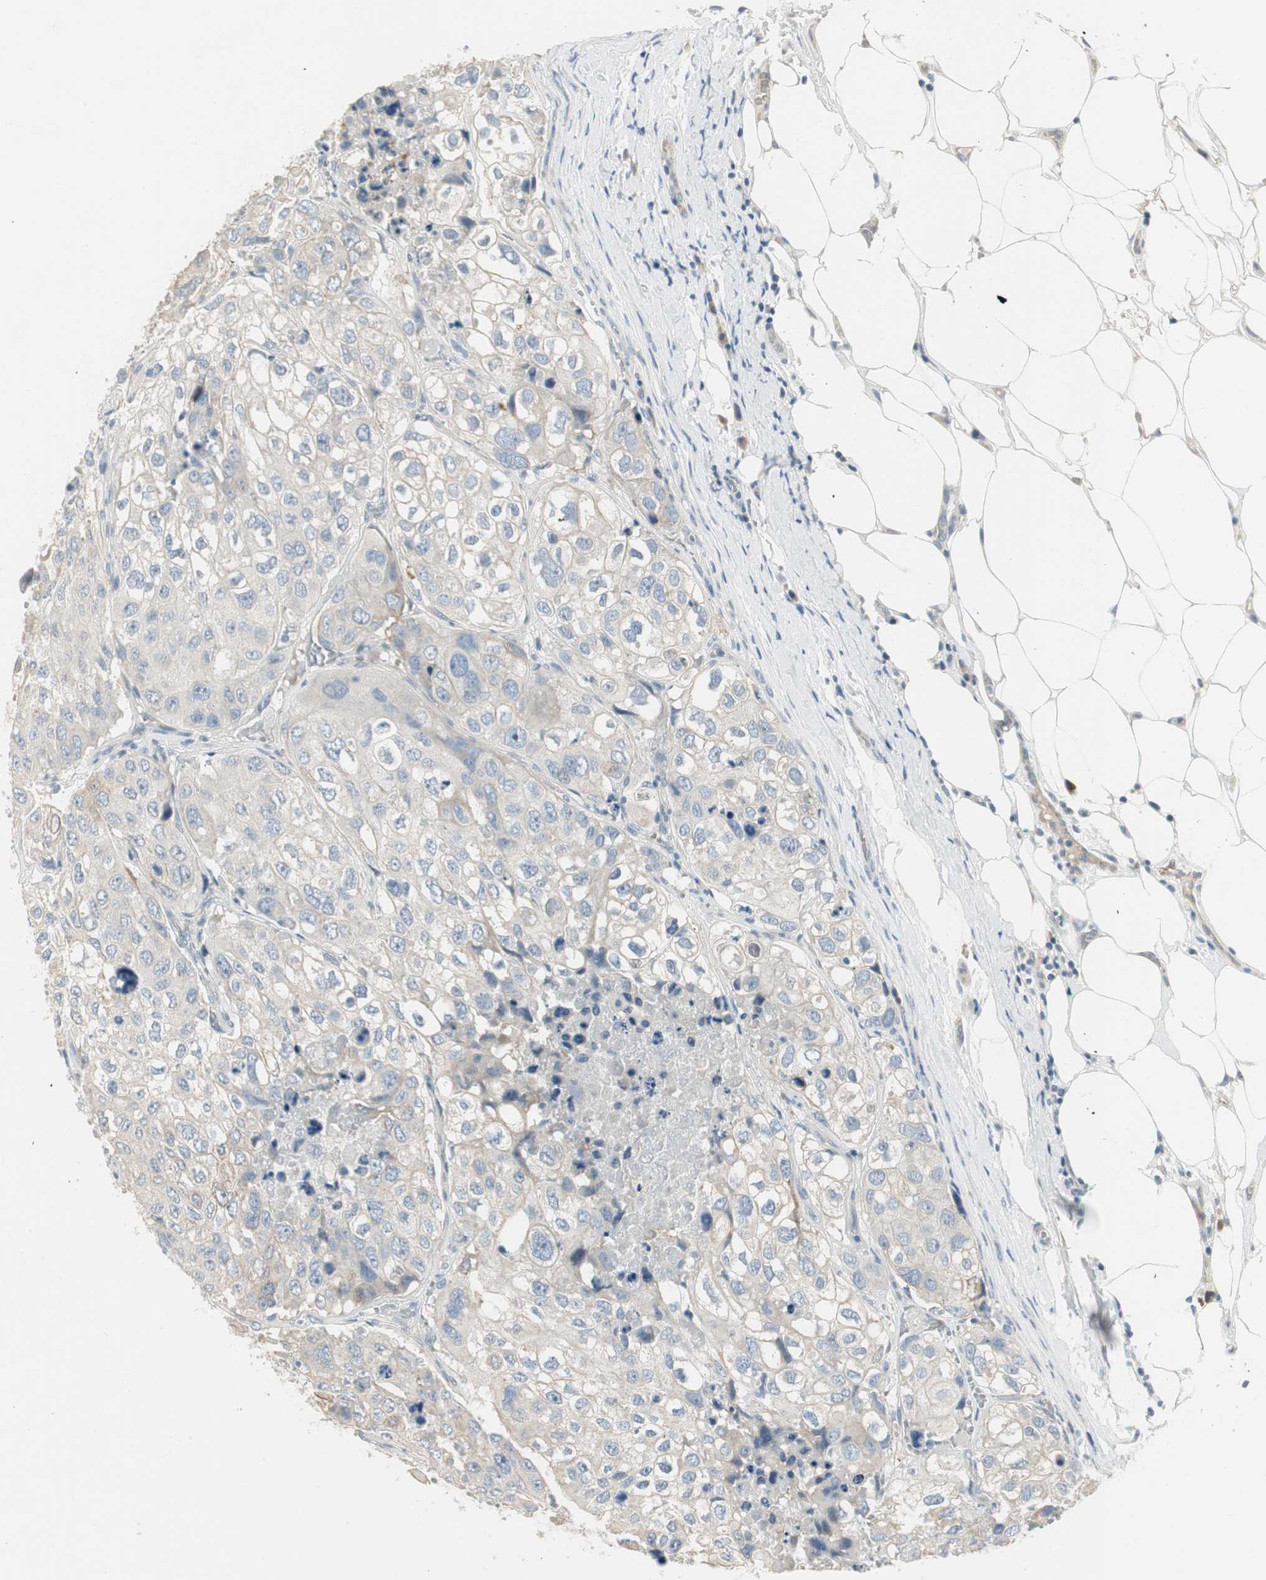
{"staining": {"intensity": "negative", "quantity": "none", "location": "none"}, "tissue": "urothelial cancer", "cell_type": "Tumor cells", "image_type": "cancer", "snomed": [{"axis": "morphology", "description": "Urothelial carcinoma, High grade"}, {"axis": "topography", "description": "Lymph node"}, {"axis": "topography", "description": "Urinary bladder"}], "caption": "An image of high-grade urothelial carcinoma stained for a protein shows no brown staining in tumor cells.", "gene": "SPINK4", "patient": {"sex": "male", "age": 51}}